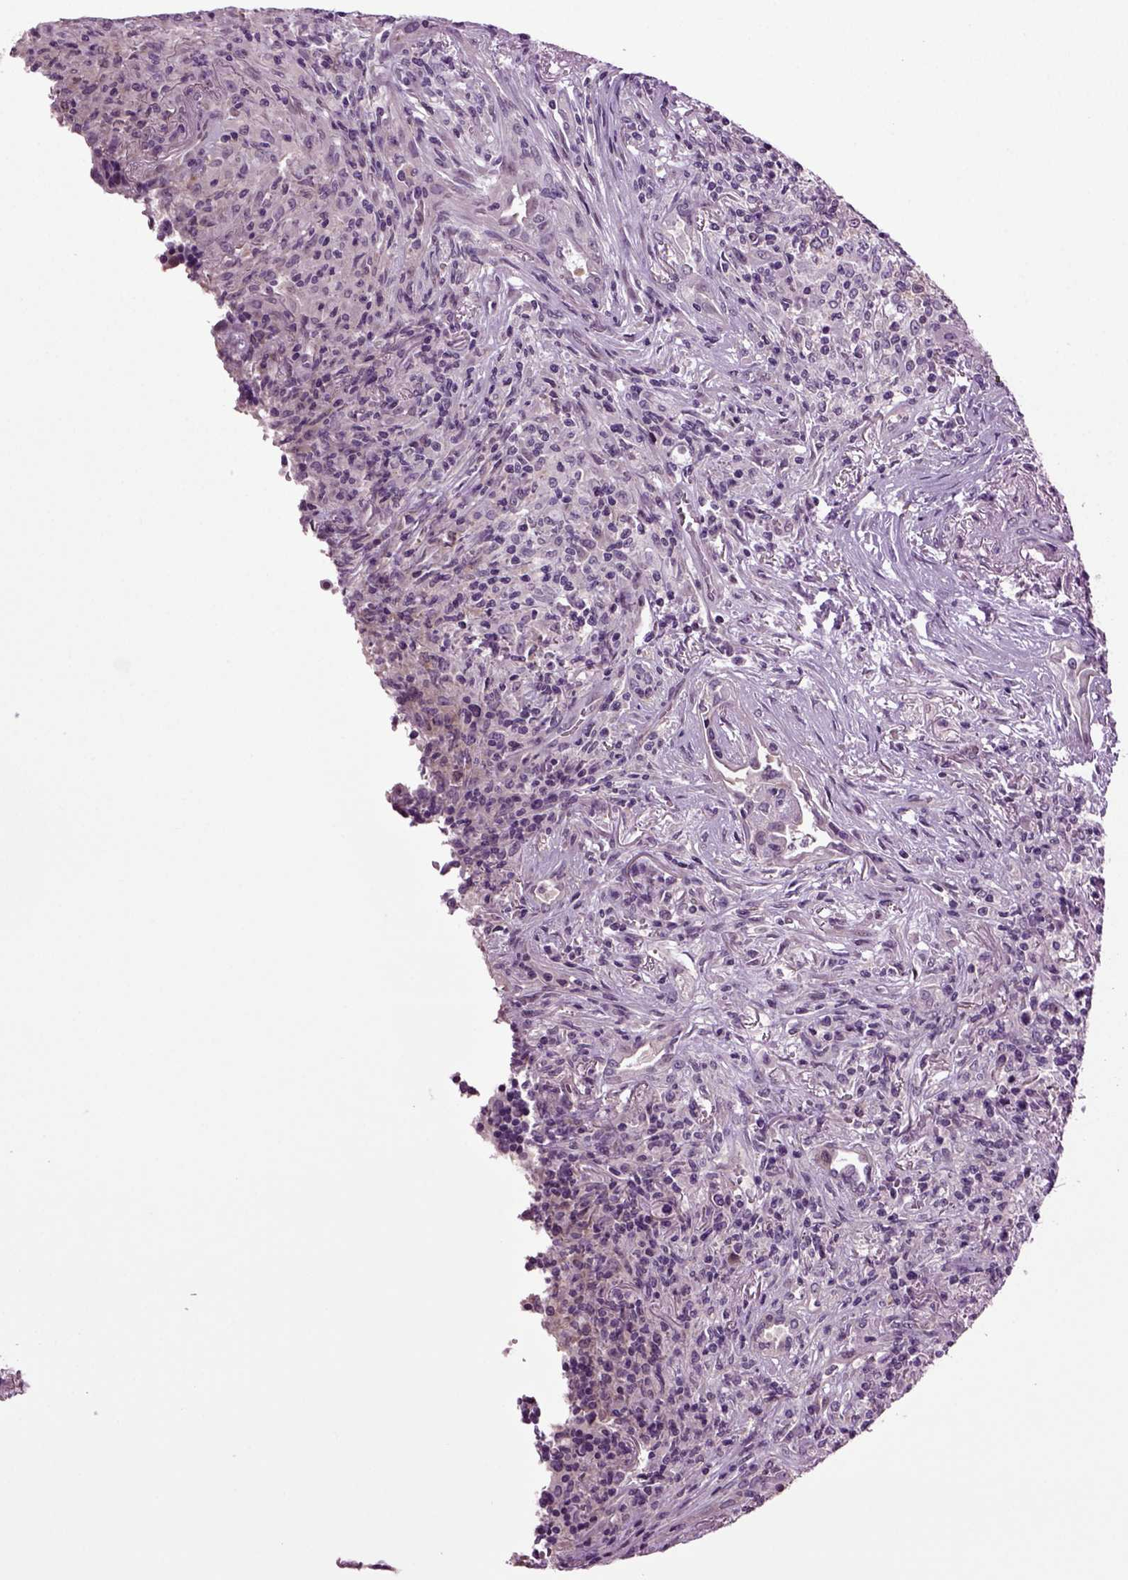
{"staining": {"intensity": "negative", "quantity": "none", "location": "none"}, "tissue": "lymphoma", "cell_type": "Tumor cells", "image_type": "cancer", "snomed": [{"axis": "morphology", "description": "Malignant lymphoma, non-Hodgkin's type, High grade"}, {"axis": "topography", "description": "Lung"}], "caption": "There is no significant positivity in tumor cells of lymphoma. Brightfield microscopy of immunohistochemistry (IHC) stained with DAB (brown) and hematoxylin (blue), captured at high magnification.", "gene": "PLCH2", "patient": {"sex": "male", "age": 79}}